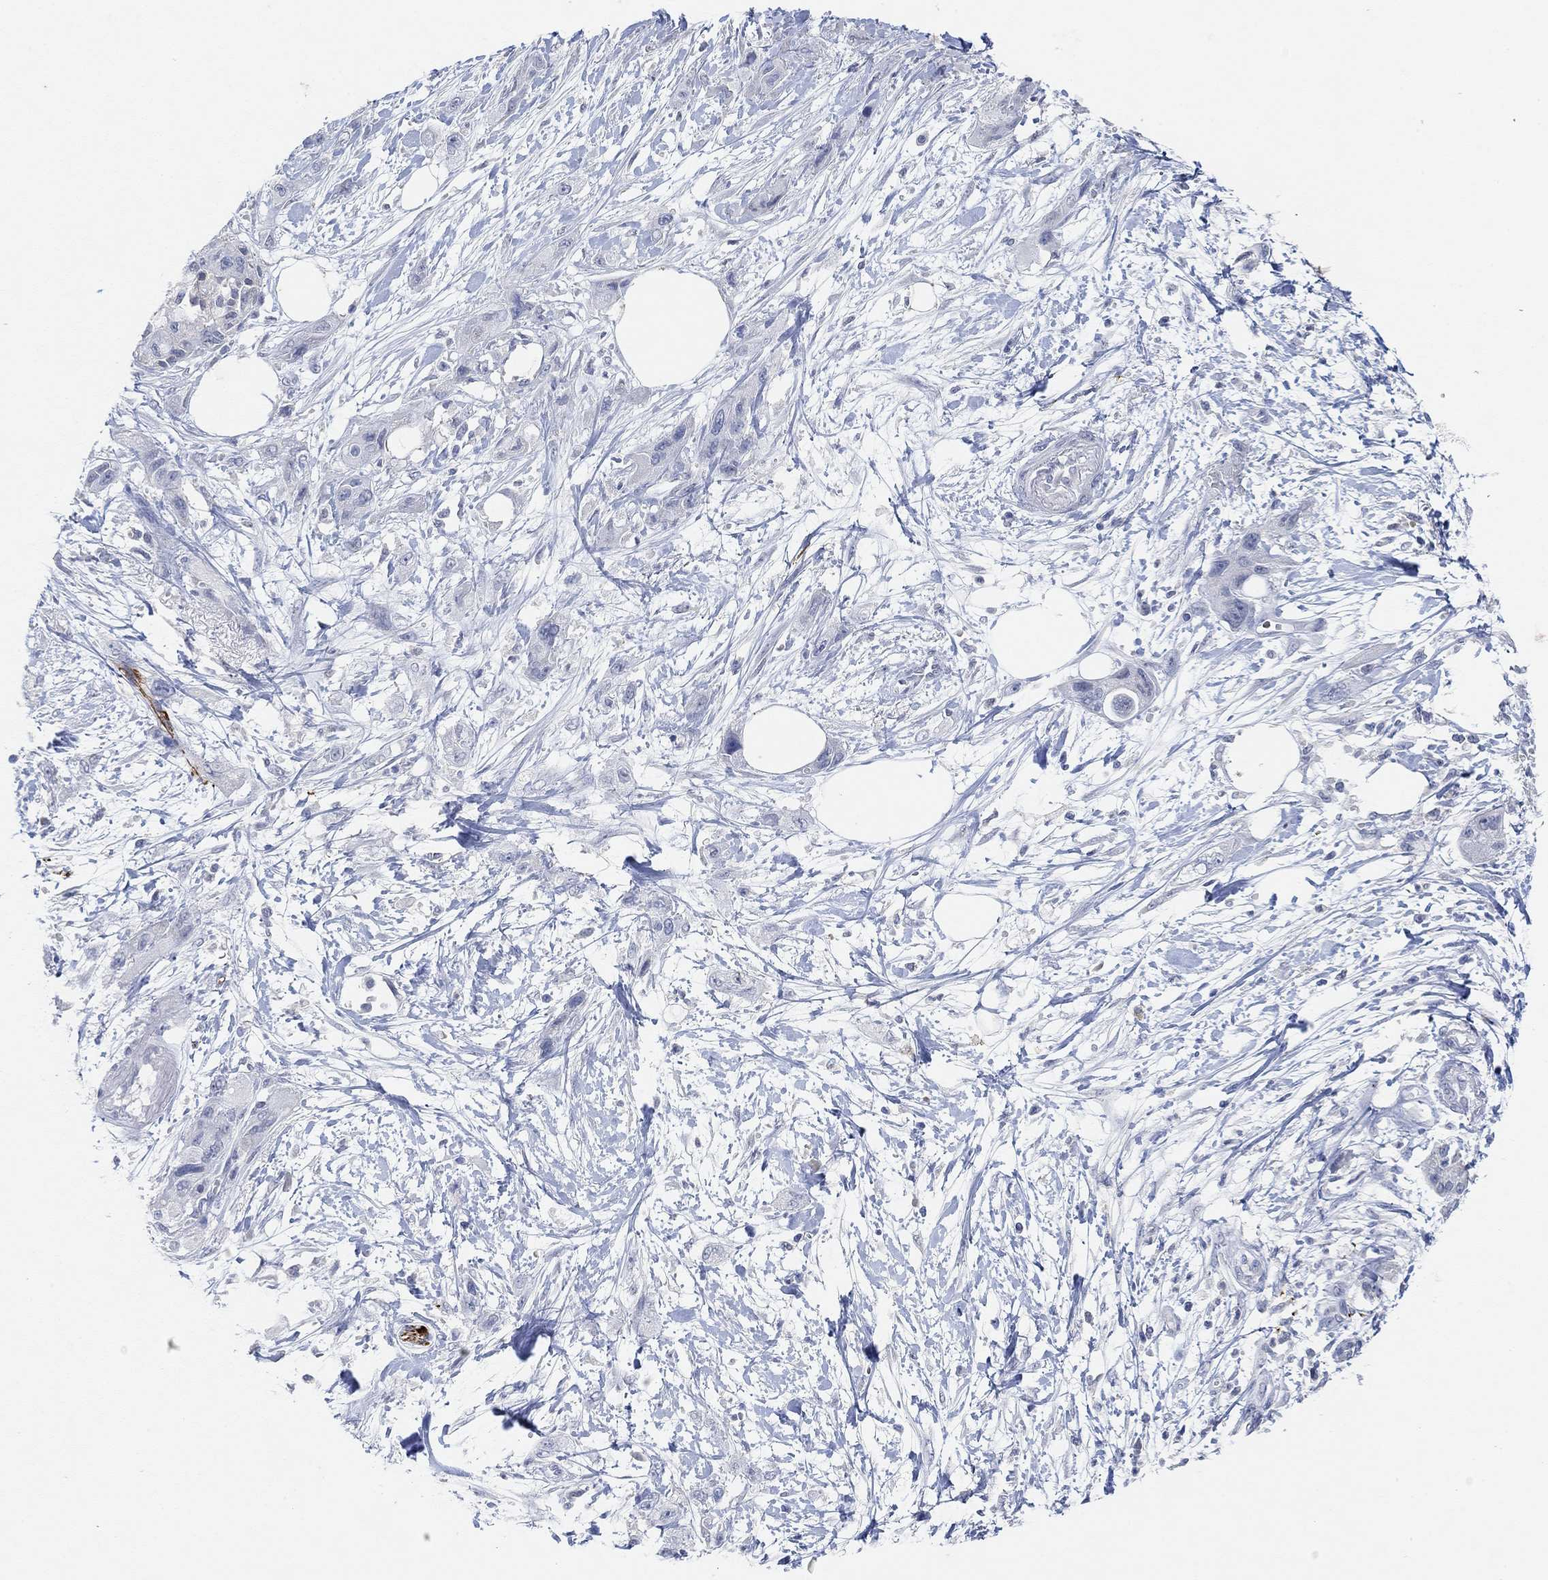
{"staining": {"intensity": "negative", "quantity": "none", "location": "none"}, "tissue": "pancreatic cancer", "cell_type": "Tumor cells", "image_type": "cancer", "snomed": [{"axis": "morphology", "description": "Adenocarcinoma, NOS"}, {"axis": "topography", "description": "Pancreas"}], "caption": "Tumor cells are negative for brown protein staining in pancreatic cancer (adenocarcinoma). The staining was performed using DAB (3,3'-diaminobenzidine) to visualize the protein expression in brown, while the nuclei were stained in blue with hematoxylin (Magnification: 20x).", "gene": "VAT1L", "patient": {"sex": "male", "age": 72}}